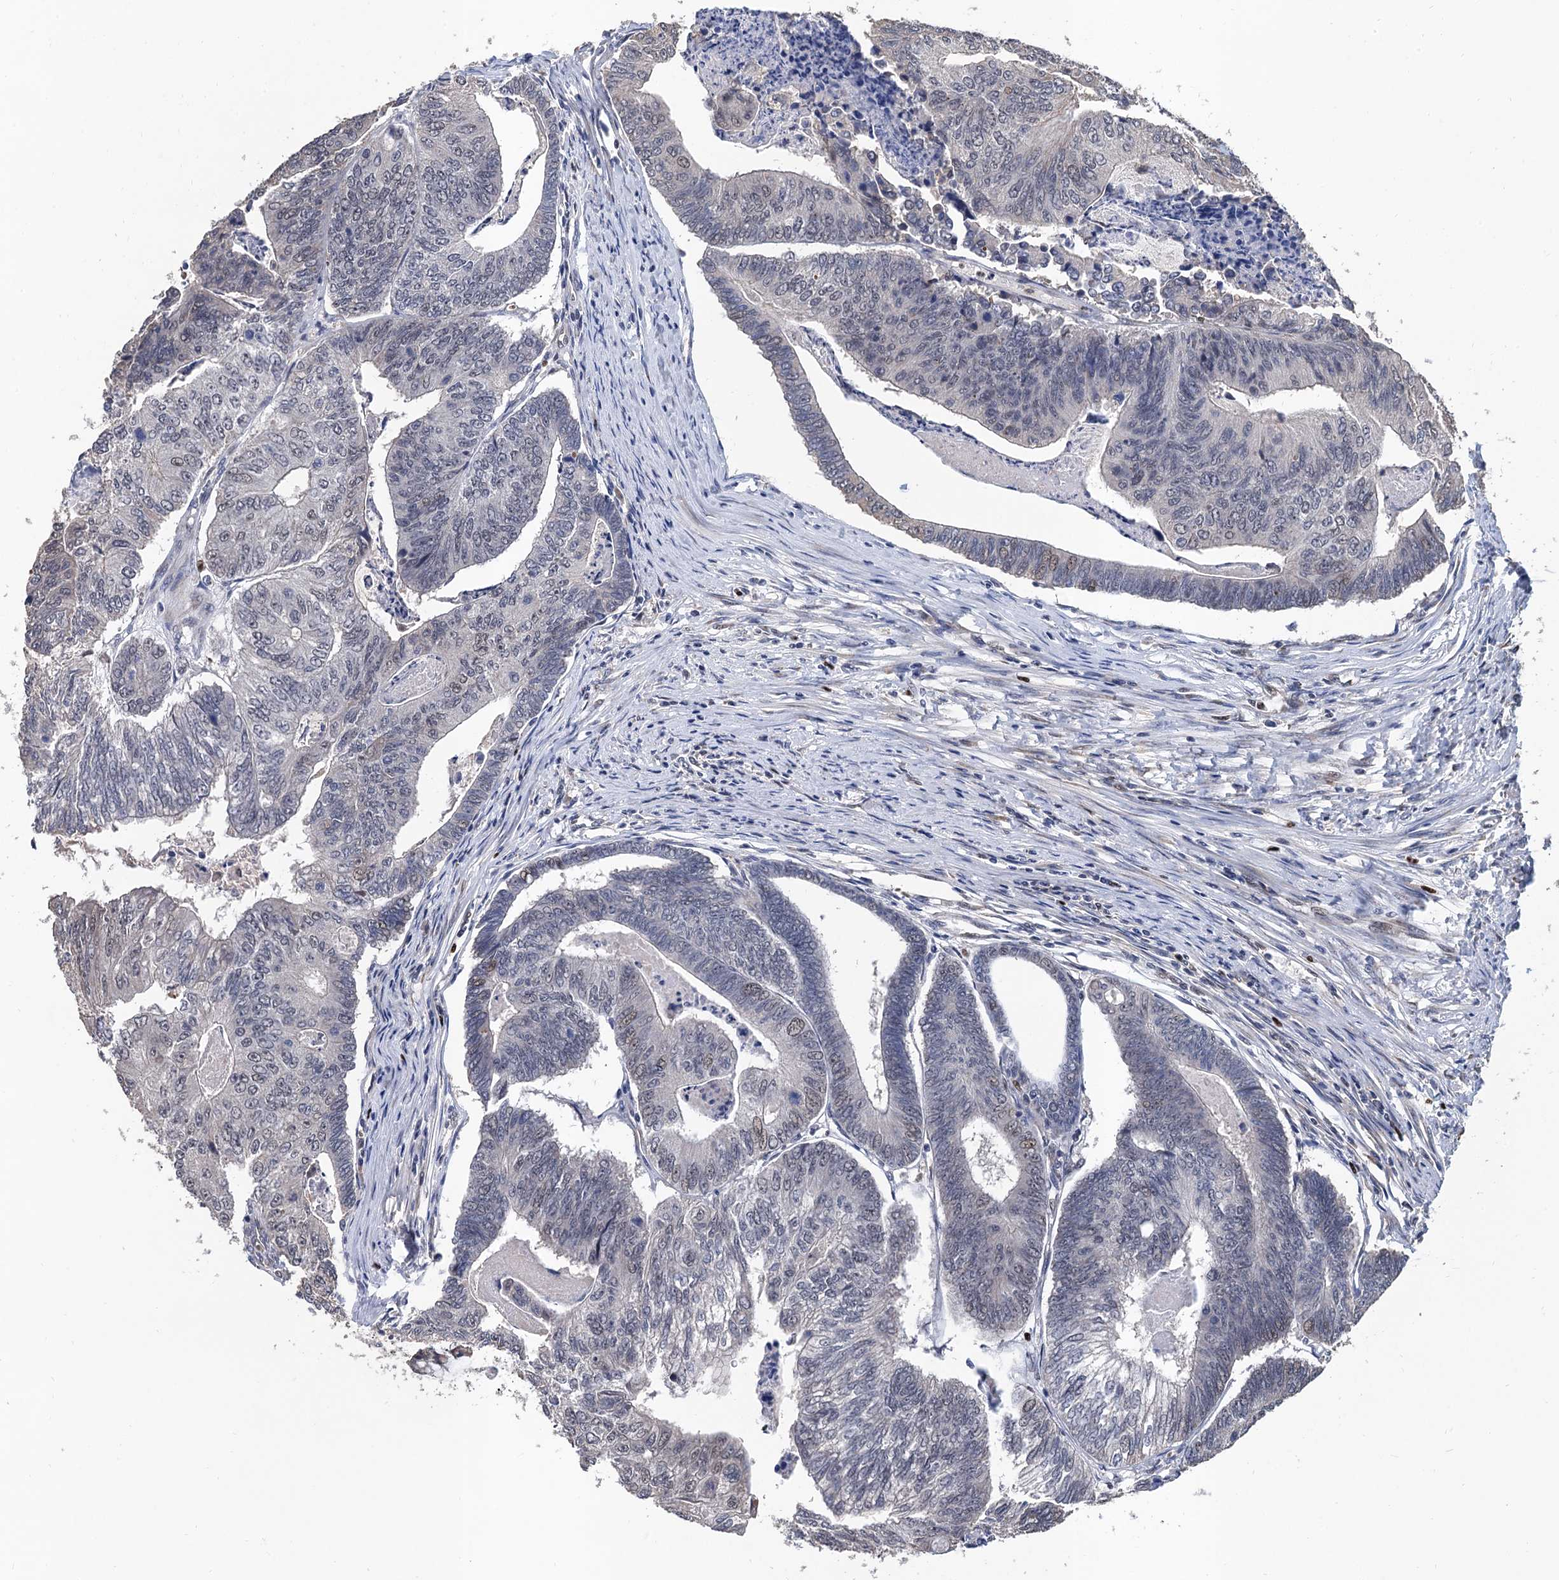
{"staining": {"intensity": "weak", "quantity": "<25%", "location": "nuclear"}, "tissue": "colorectal cancer", "cell_type": "Tumor cells", "image_type": "cancer", "snomed": [{"axis": "morphology", "description": "Adenocarcinoma, NOS"}, {"axis": "topography", "description": "Colon"}], "caption": "DAB immunohistochemical staining of human adenocarcinoma (colorectal) displays no significant expression in tumor cells.", "gene": "TSEN34", "patient": {"sex": "female", "age": 67}}